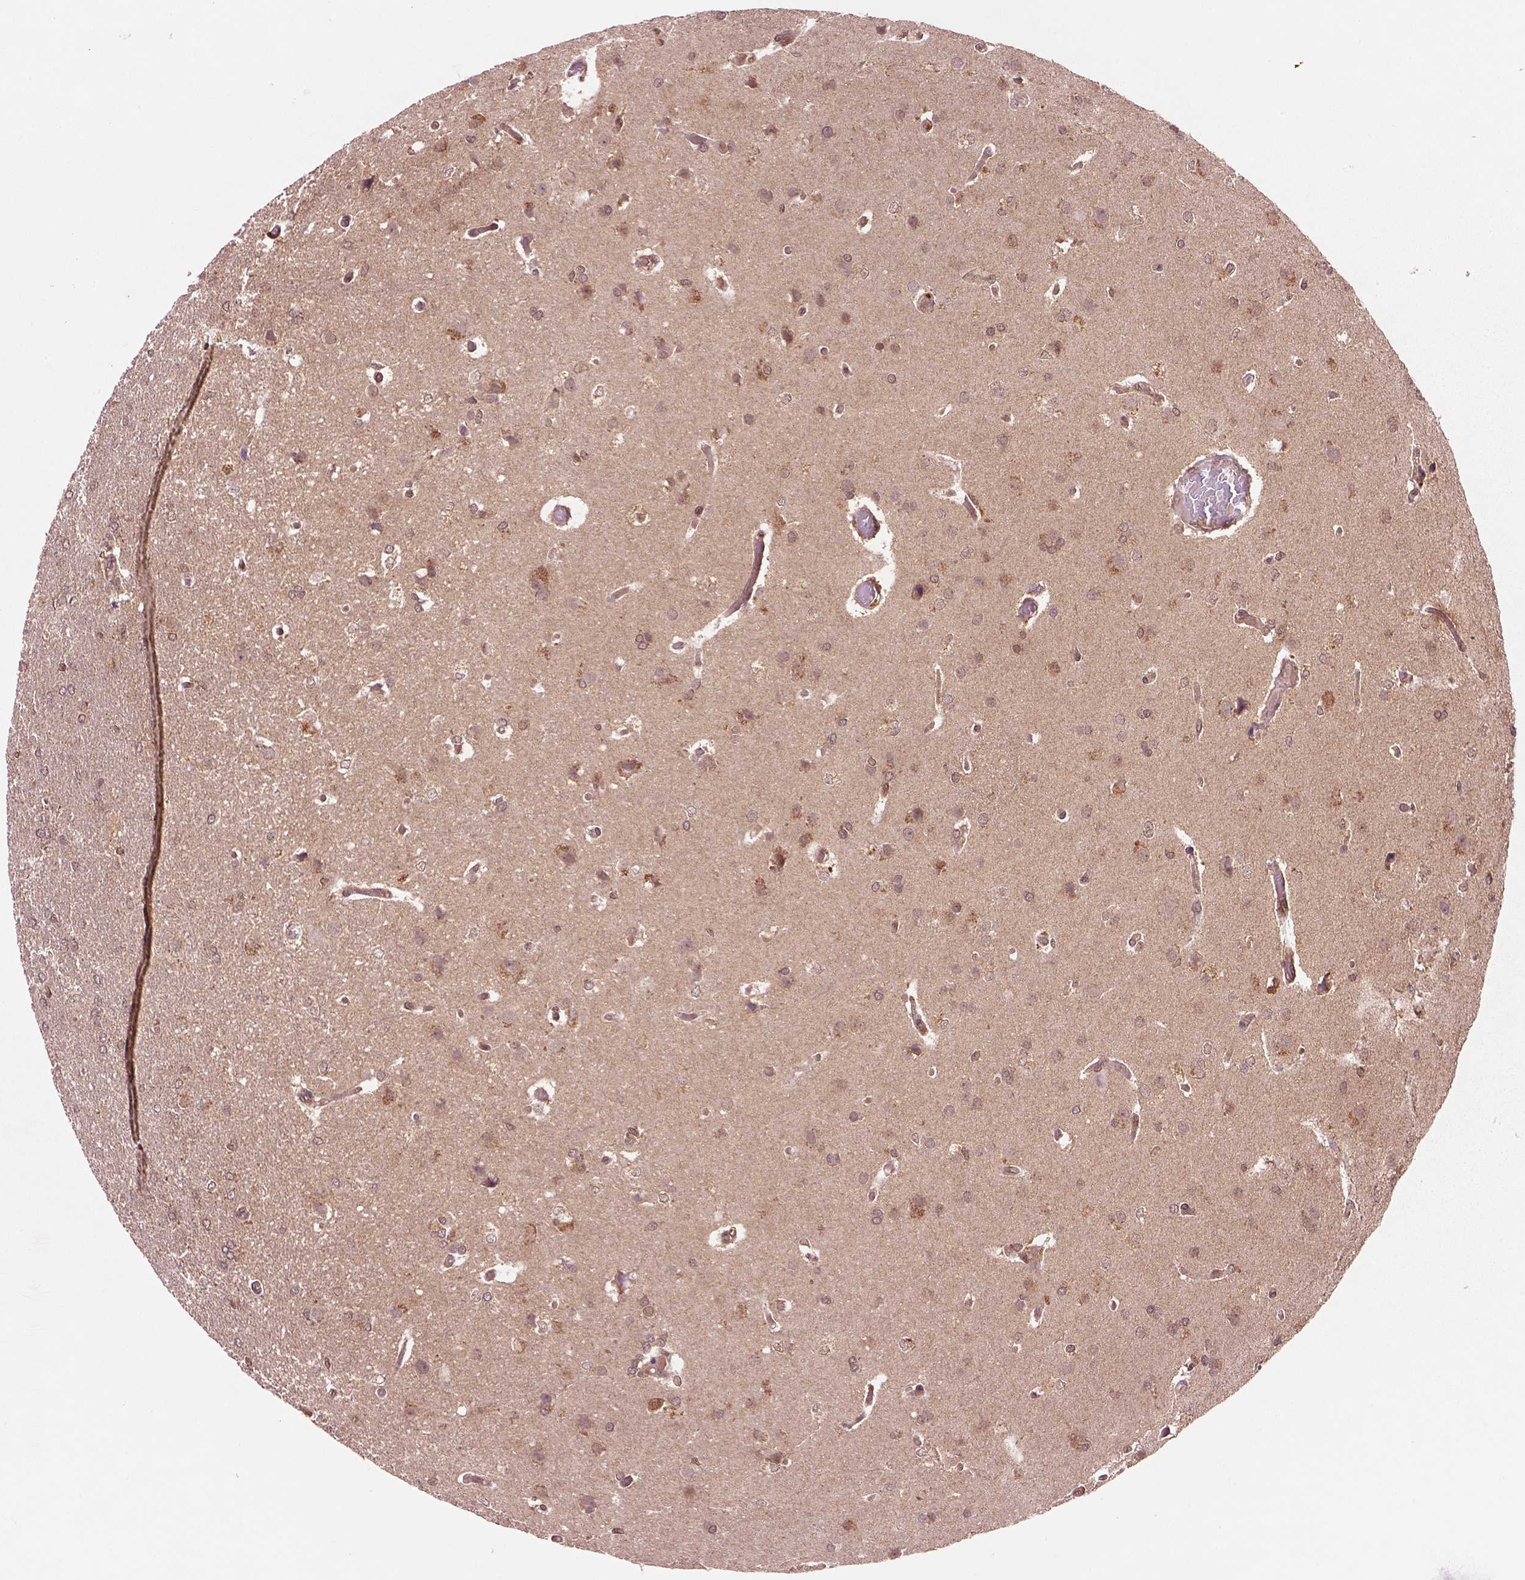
{"staining": {"intensity": "weak", "quantity": "25%-75%", "location": "cytoplasmic/membranous"}, "tissue": "glioma", "cell_type": "Tumor cells", "image_type": "cancer", "snomed": [{"axis": "morphology", "description": "Glioma, malignant, High grade"}, {"axis": "topography", "description": "Brain"}], "caption": "The histopathology image displays a brown stain indicating the presence of a protein in the cytoplasmic/membranous of tumor cells in glioma.", "gene": "MDP1", "patient": {"sex": "male", "age": 68}}